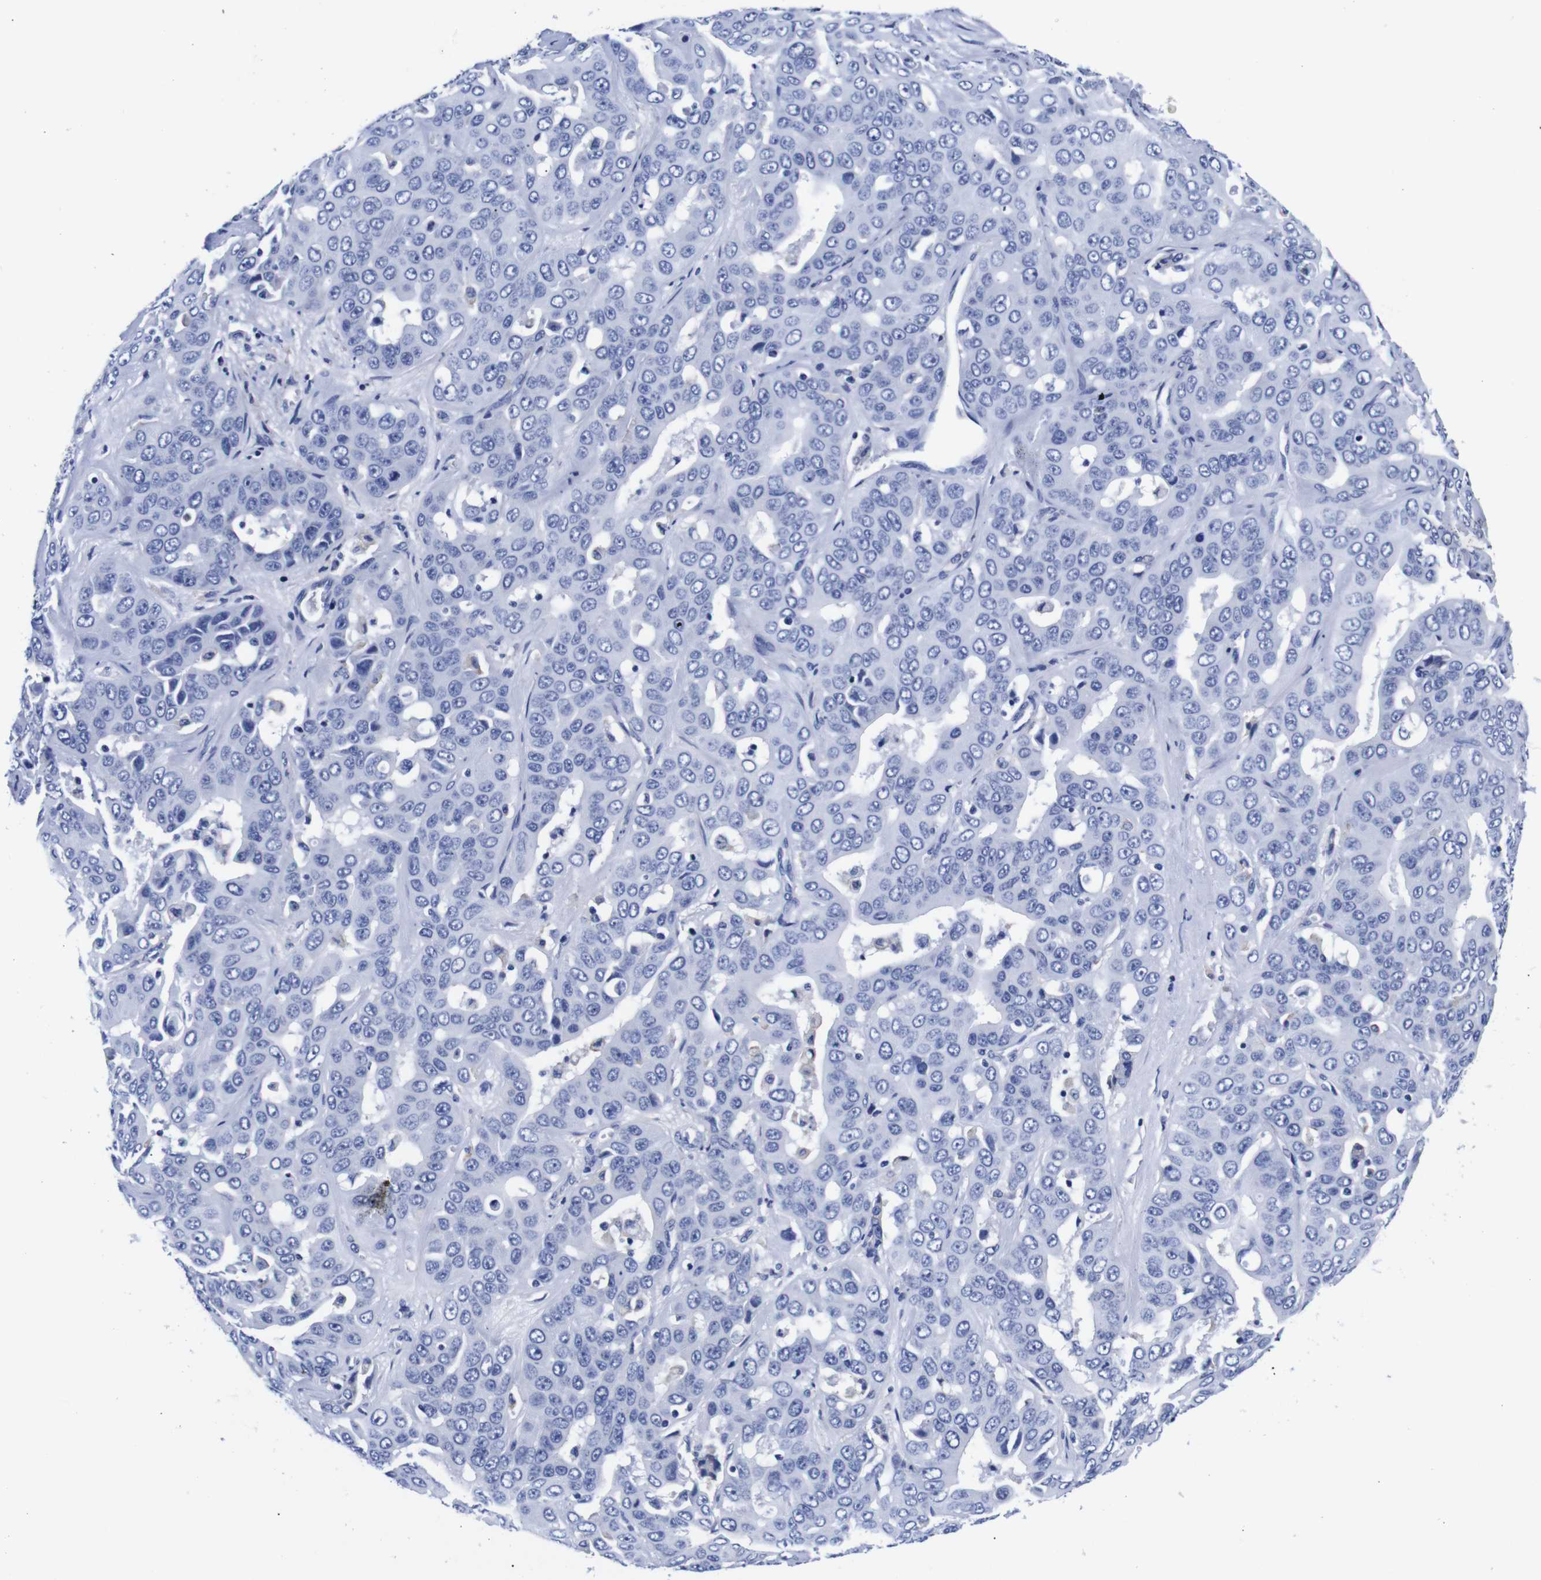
{"staining": {"intensity": "negative", "quantity": "none", "location": "none"}, "tissue": "liver cancer", "cell_type": "Tumor cells", "image_type": "cancer", "snomed": [{"axis": "morphology", "description": "Cholangiocarcinoma"}, {"axis": "topography", "description": "Liver"}], "caption": "A high-resolution photomicrograph shows immunohistochemistry (IHC) staining of liver cancer (cholangiocarcinoma), which demonstrates no significant staining in tumor cells.", "gene": "CLEC4G", "patient": {"sex": "female", "age": 52}}